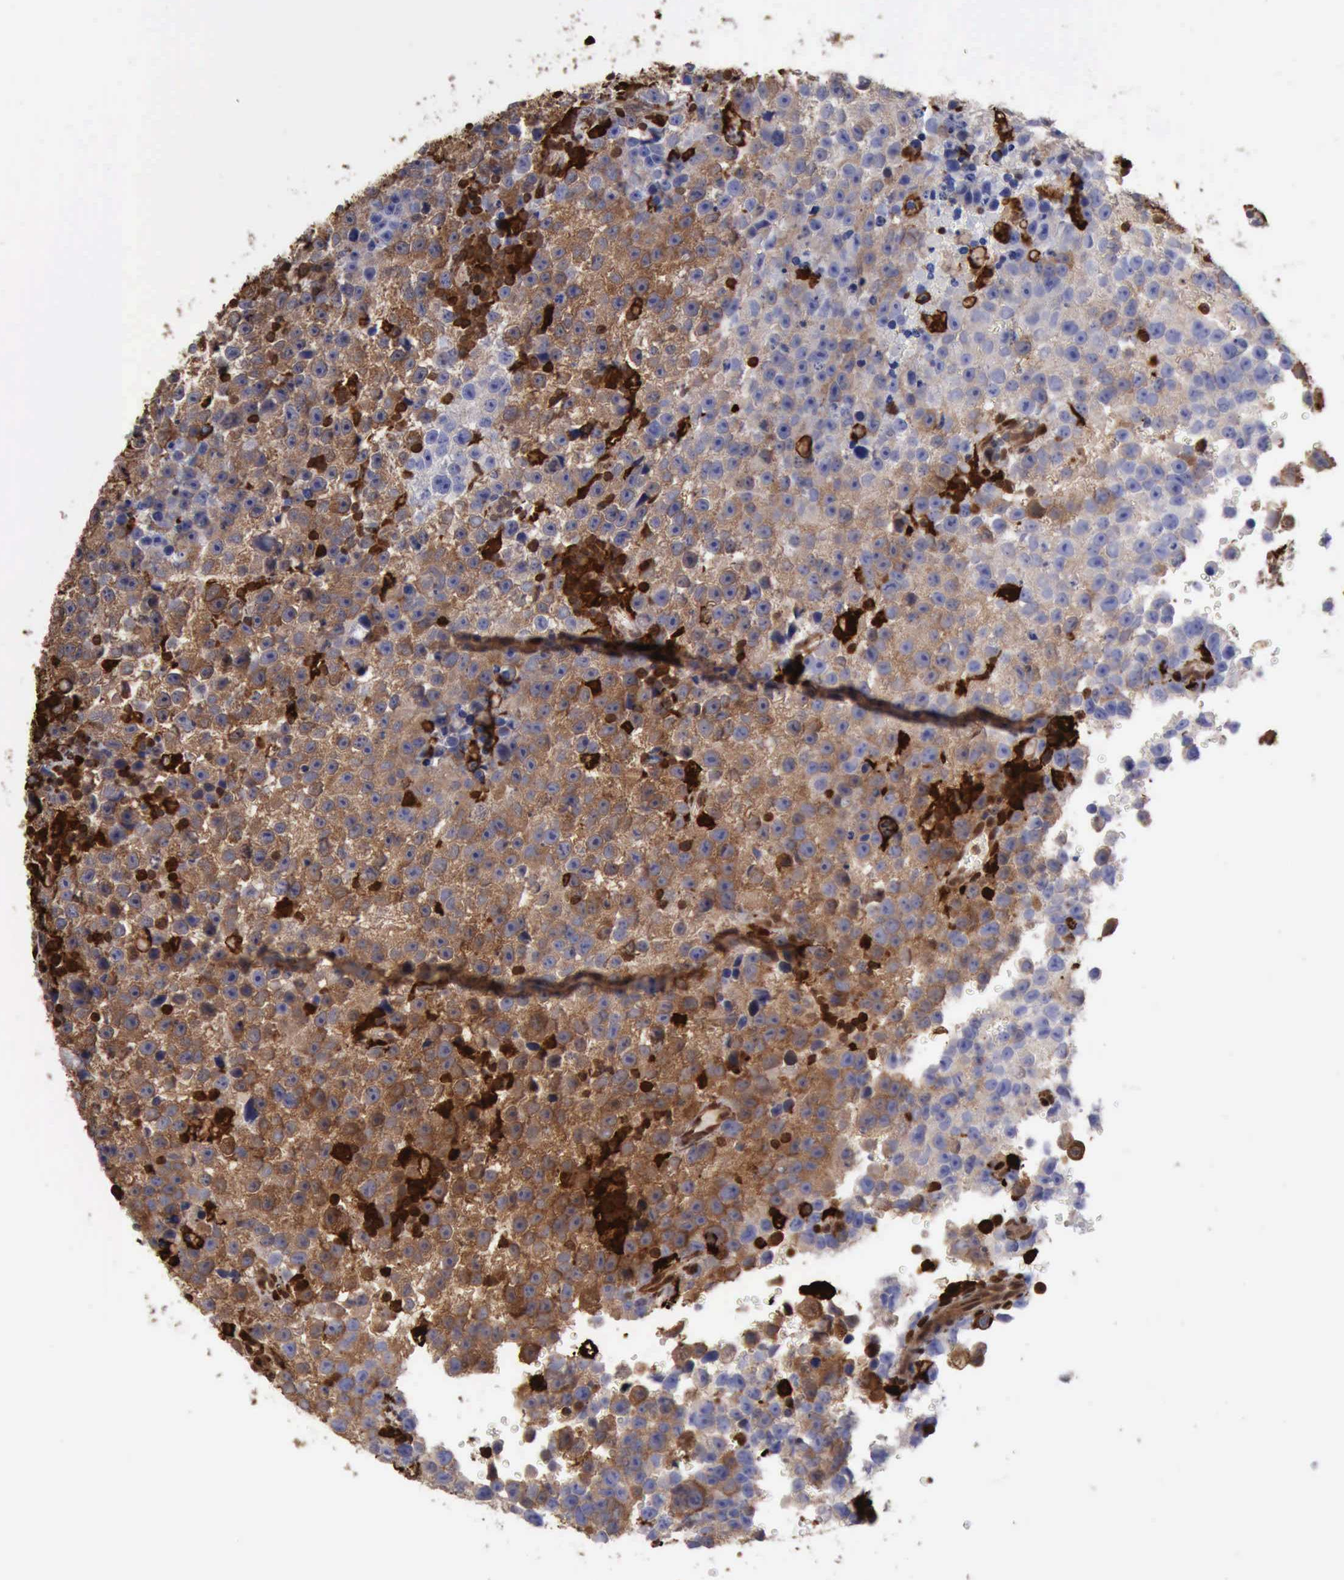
{"staining": {"intensity": "strong", "quantity": ">75%", "location": "cytoplasmic/membranous,nuclear"}, "tissue": "testis cancer", "cell_type": "Tumor cells", "image_type": "cancer", "snomed": [{"axis": "morphology", "description": "Seminoma, NOS"}, {"axis": "topography", "description": "Testis"}], "caption": "The histopathology image shows a brown stain indicating the presence of a protein in the cytoplasmic/membranous and nuclear of tumor cells in seminoma (testis).", "gene": "STAT1", "patient": {"sex": "male", "age": 33}}